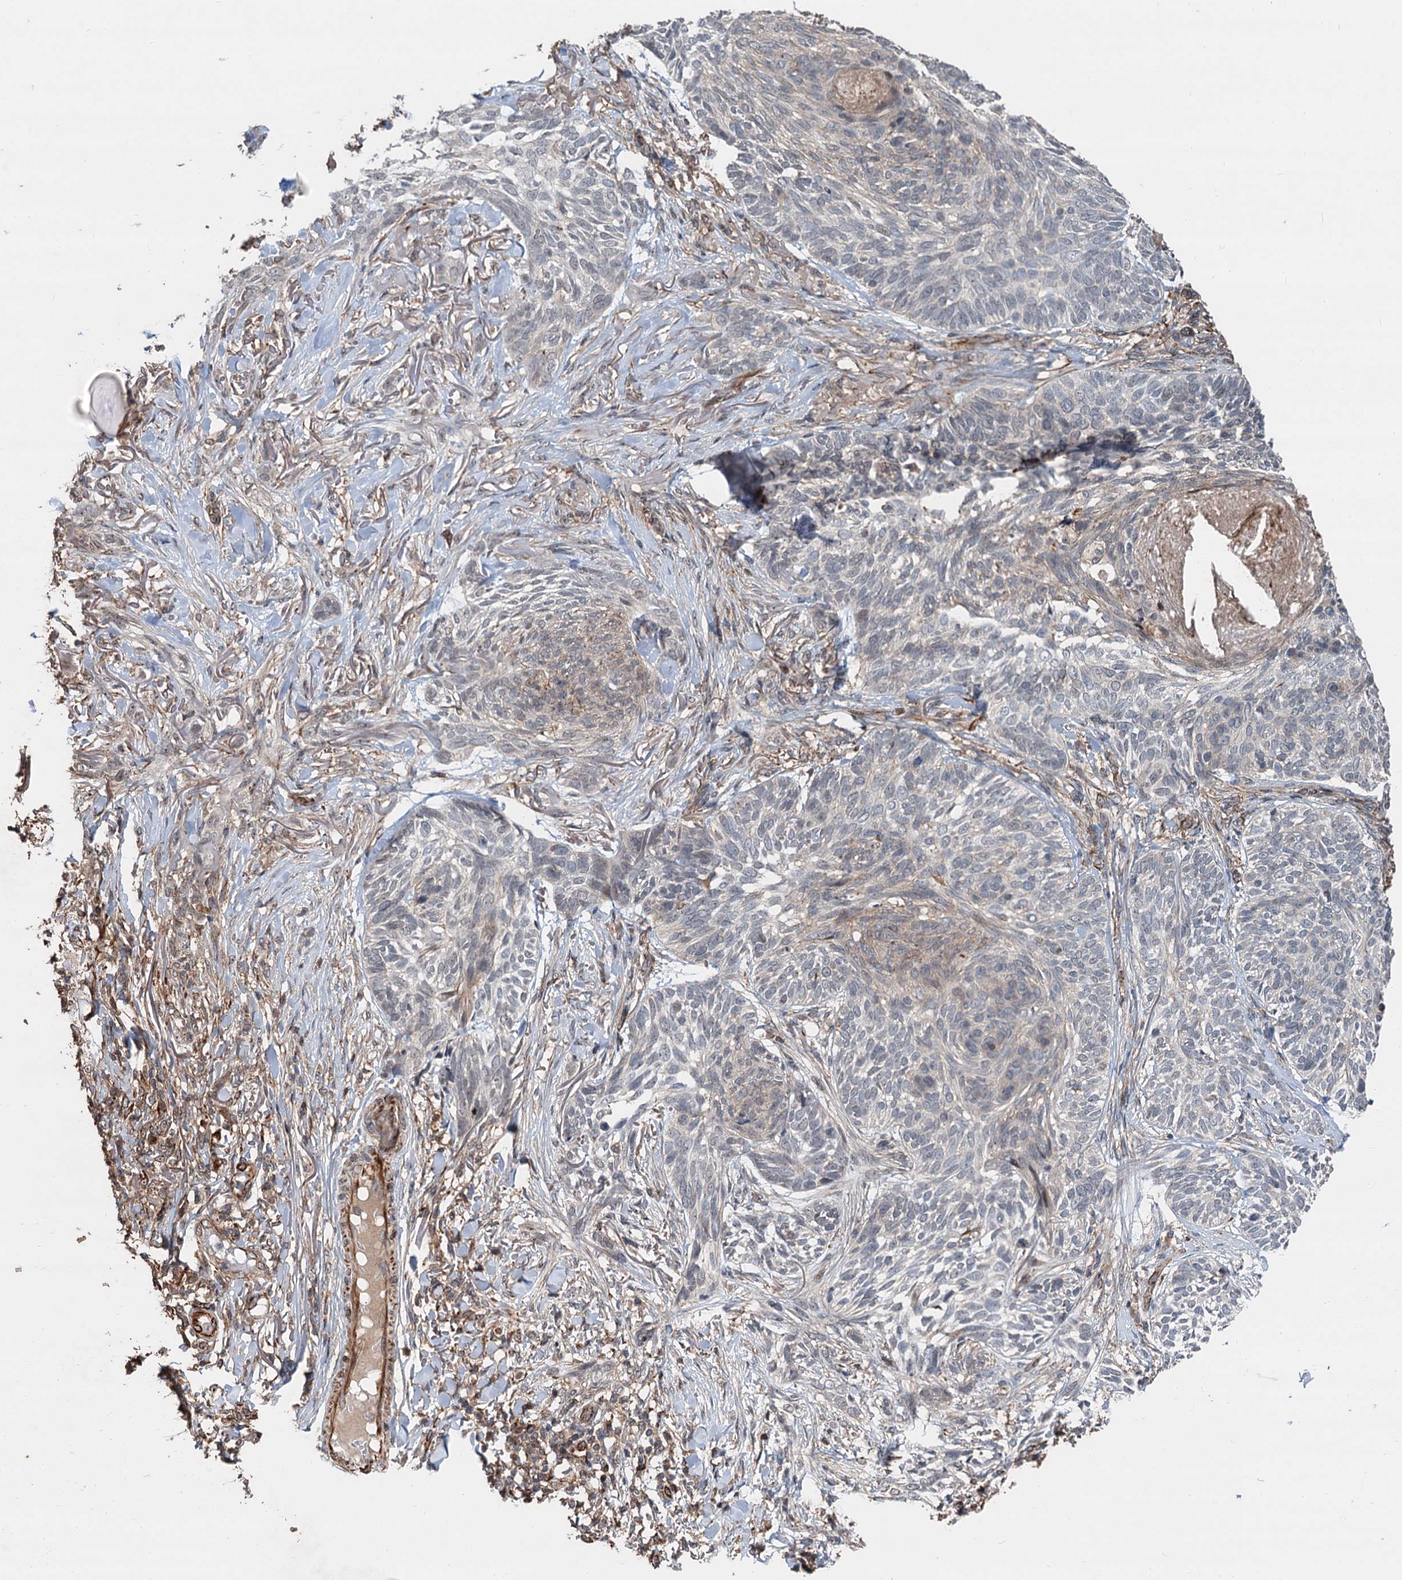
{"staining": {"intensity": "negative", "quantity": "none", "location": "none"}, "tissue": "skin cancer", "cell_type": "Tumor cells", "image_type": "cancer", "snomed": [{"axis": "morphology", "description": "Normal tissue, NOS"}, {"axis": "morphology", "description": "Basal cell carcinoma"}, {"axis": "topography", "description": "Skin"}], "caption": "There is no significant positivity in tumor cells of skin basal cell carcinoma.", "gene": "TMA16", "patient": {"sex": "male", "age": 66}}